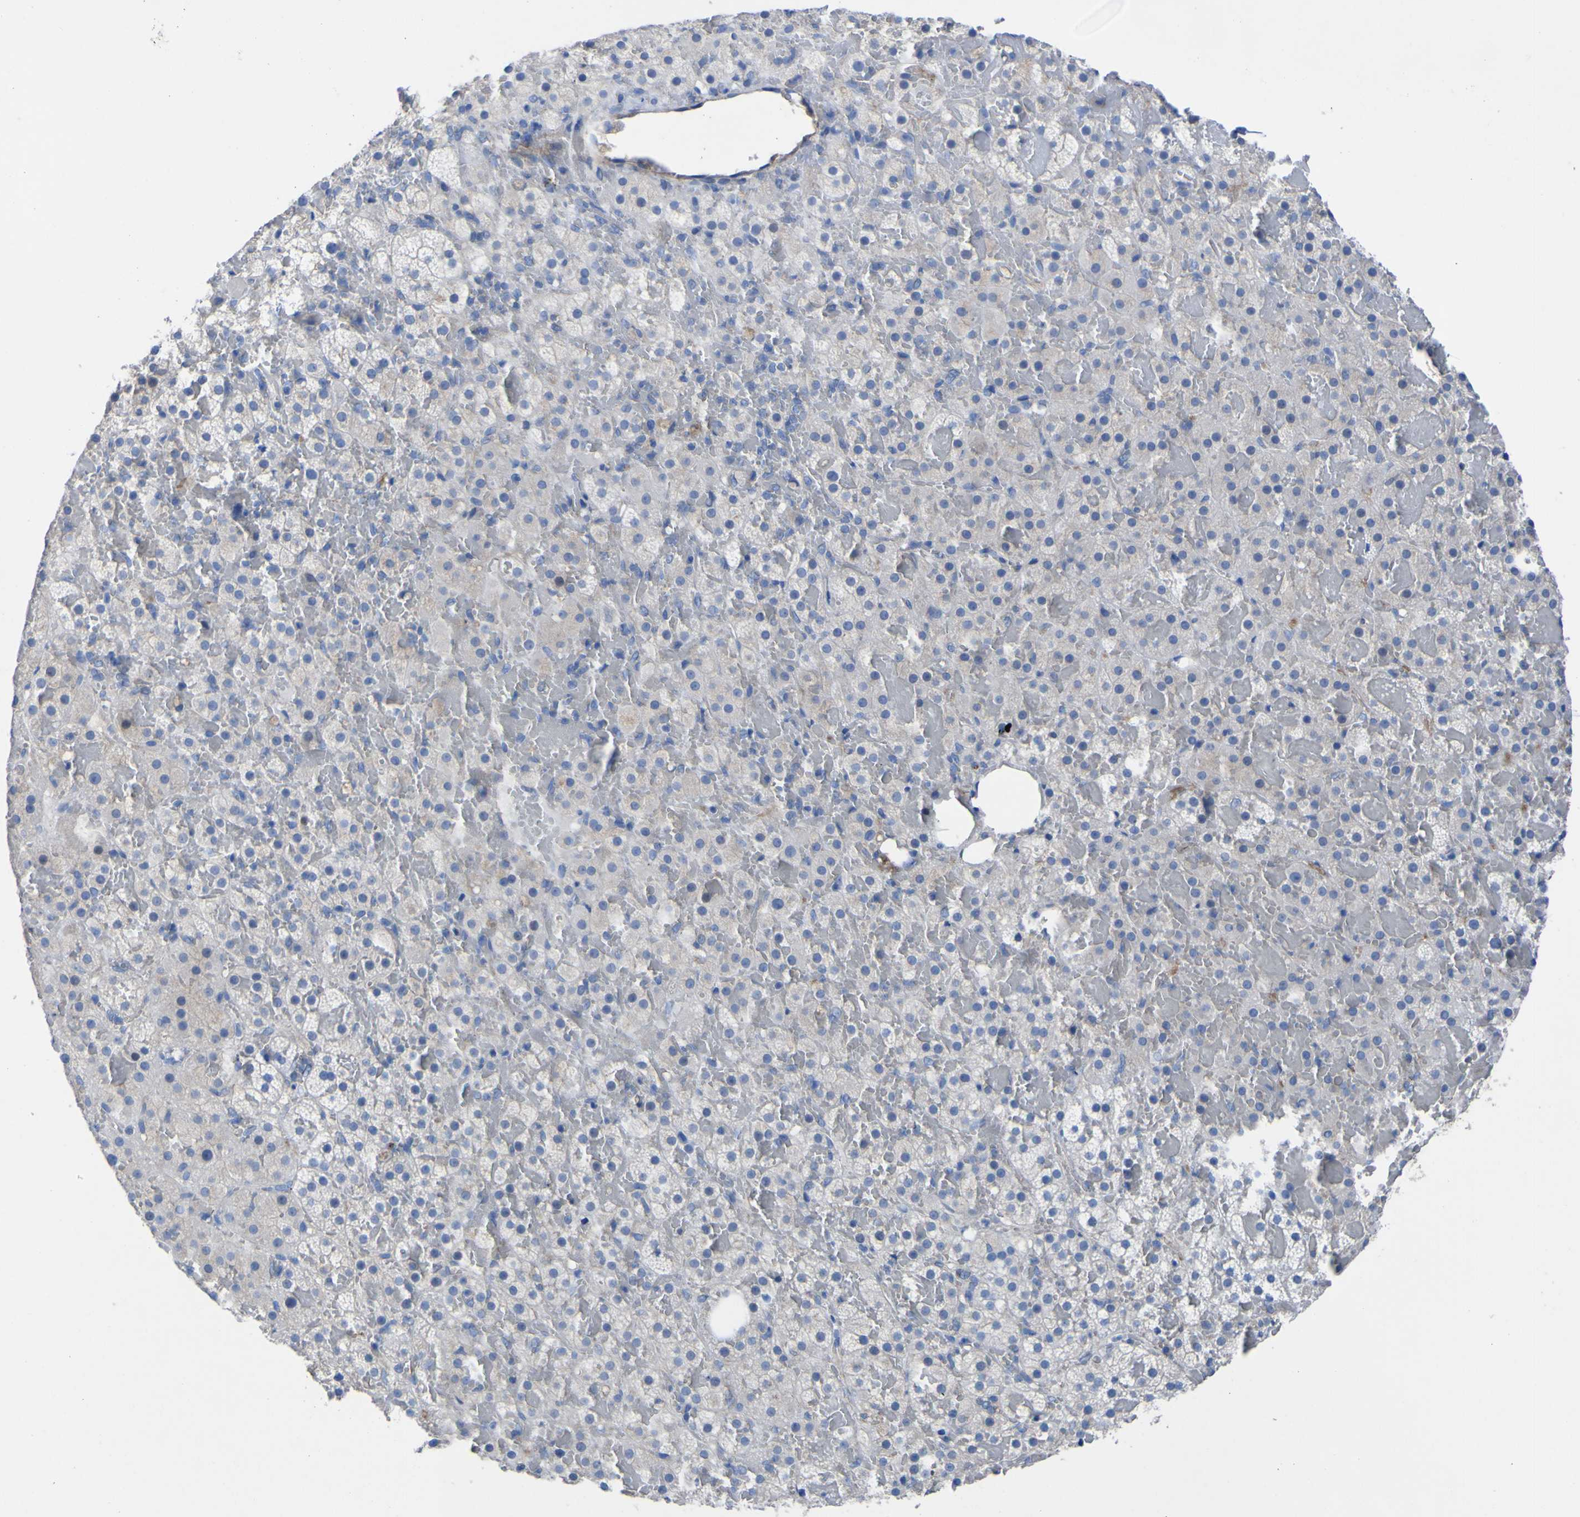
{"staining": {"intensity": "negative", "quantity": "none", "location": "none"}, "tissue": "adrenal gland", "cell_type": "Glandular cells", "image_type": "normal", "snomed": [{"axis": "morphology", "description": "Normal tissue, NOS"}, {"axis": "topography", "description": "Adrenal gland"}], "caption": "IHC image of benign adrenal gland: adrenal gland stained with DAB (3,3'-diaminobenzidine) shows no significant protein staining in glandular cells.", "gene": "AGO4", "patient": {"sex": "female", "age": 59}}